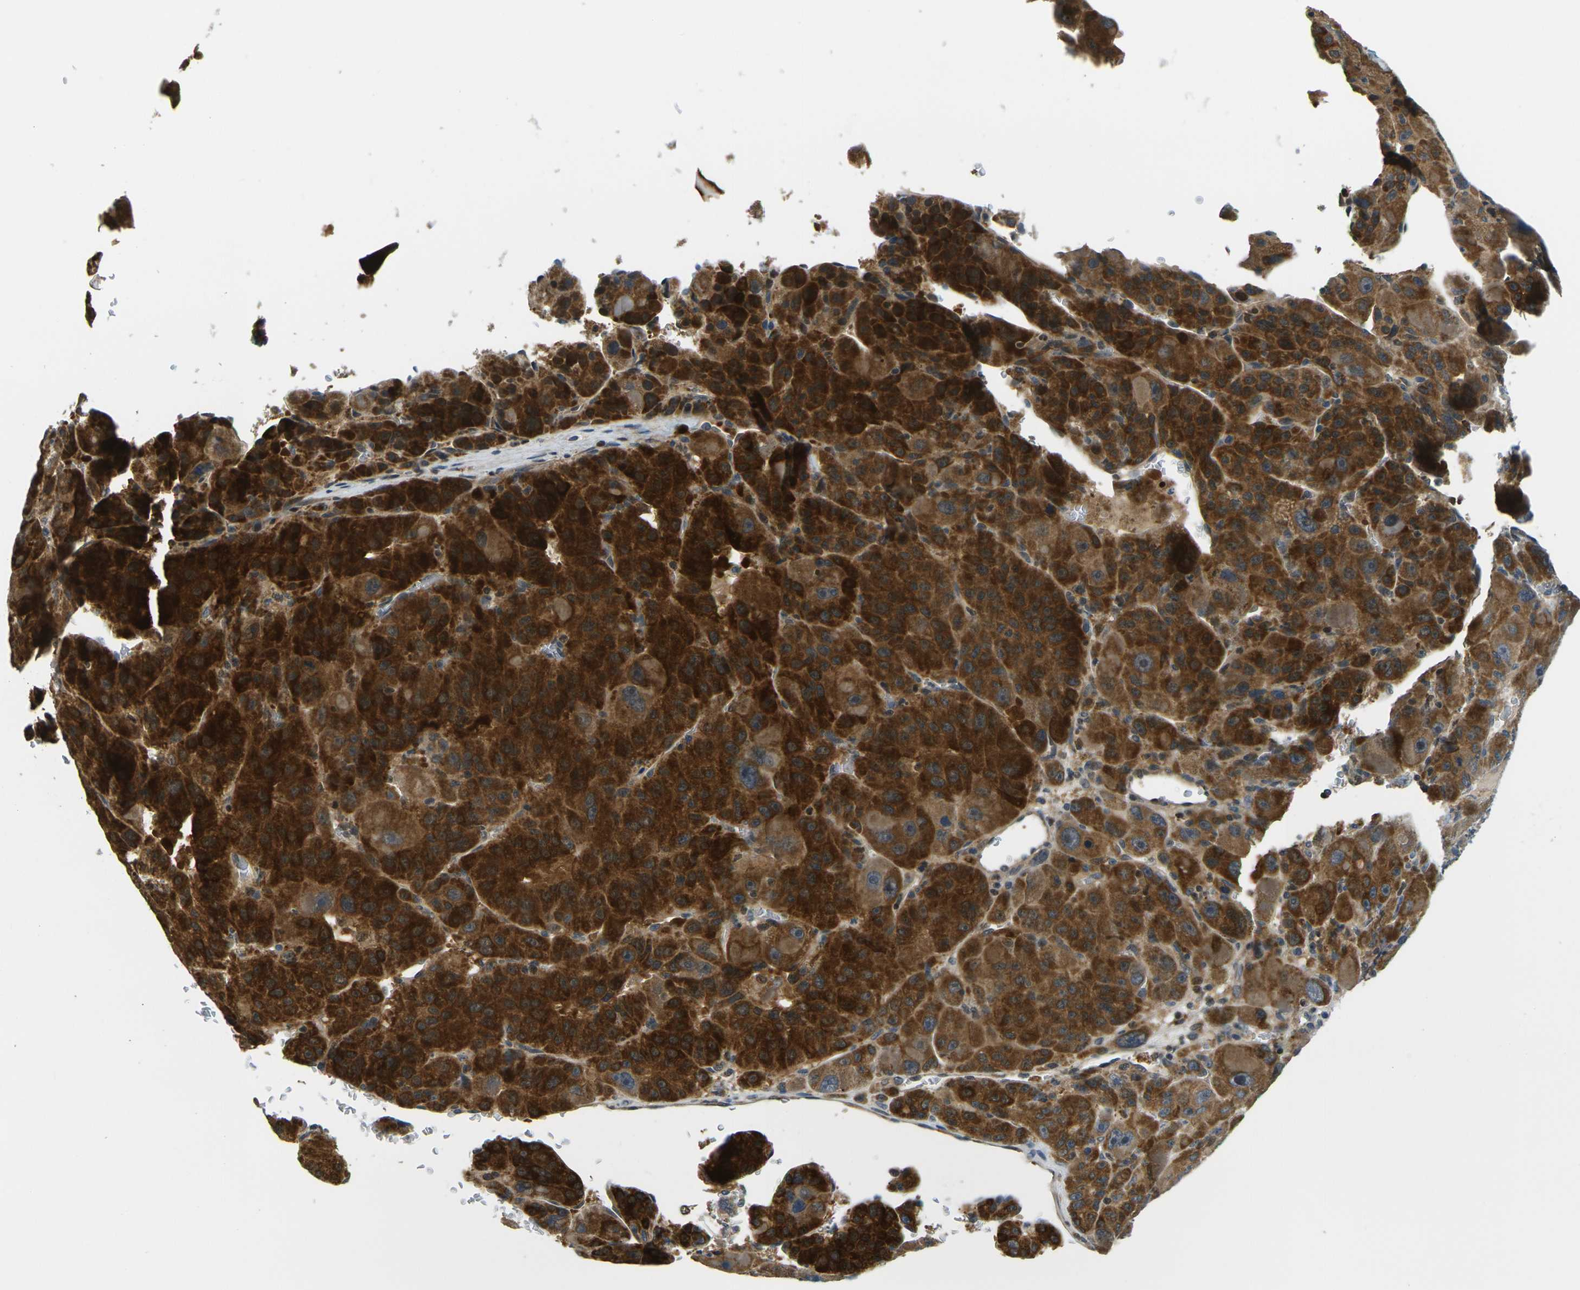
{"staining": {"intensity": "strong", "quantity": ">75%", "location": "cytoplasmic/membranous"}, "tissue": "liver cancer", "cell_type": "Tumor cells", "image_type": "cancer", "snomed": [{"axis": "morphology", "description": "Carcinoma, Hepatocellular, NOS"}, {"axis": "topography", "description": "Liver"}], "caption": "Immunohistochemical staining of human liver hepatocellular carcinoma reveals high levels of strong cytoplasmic/membranous expression in approximately >75% of tumor cells.", "gene": "KLHL8", "patient": {"sex": "male", "age": 76}}